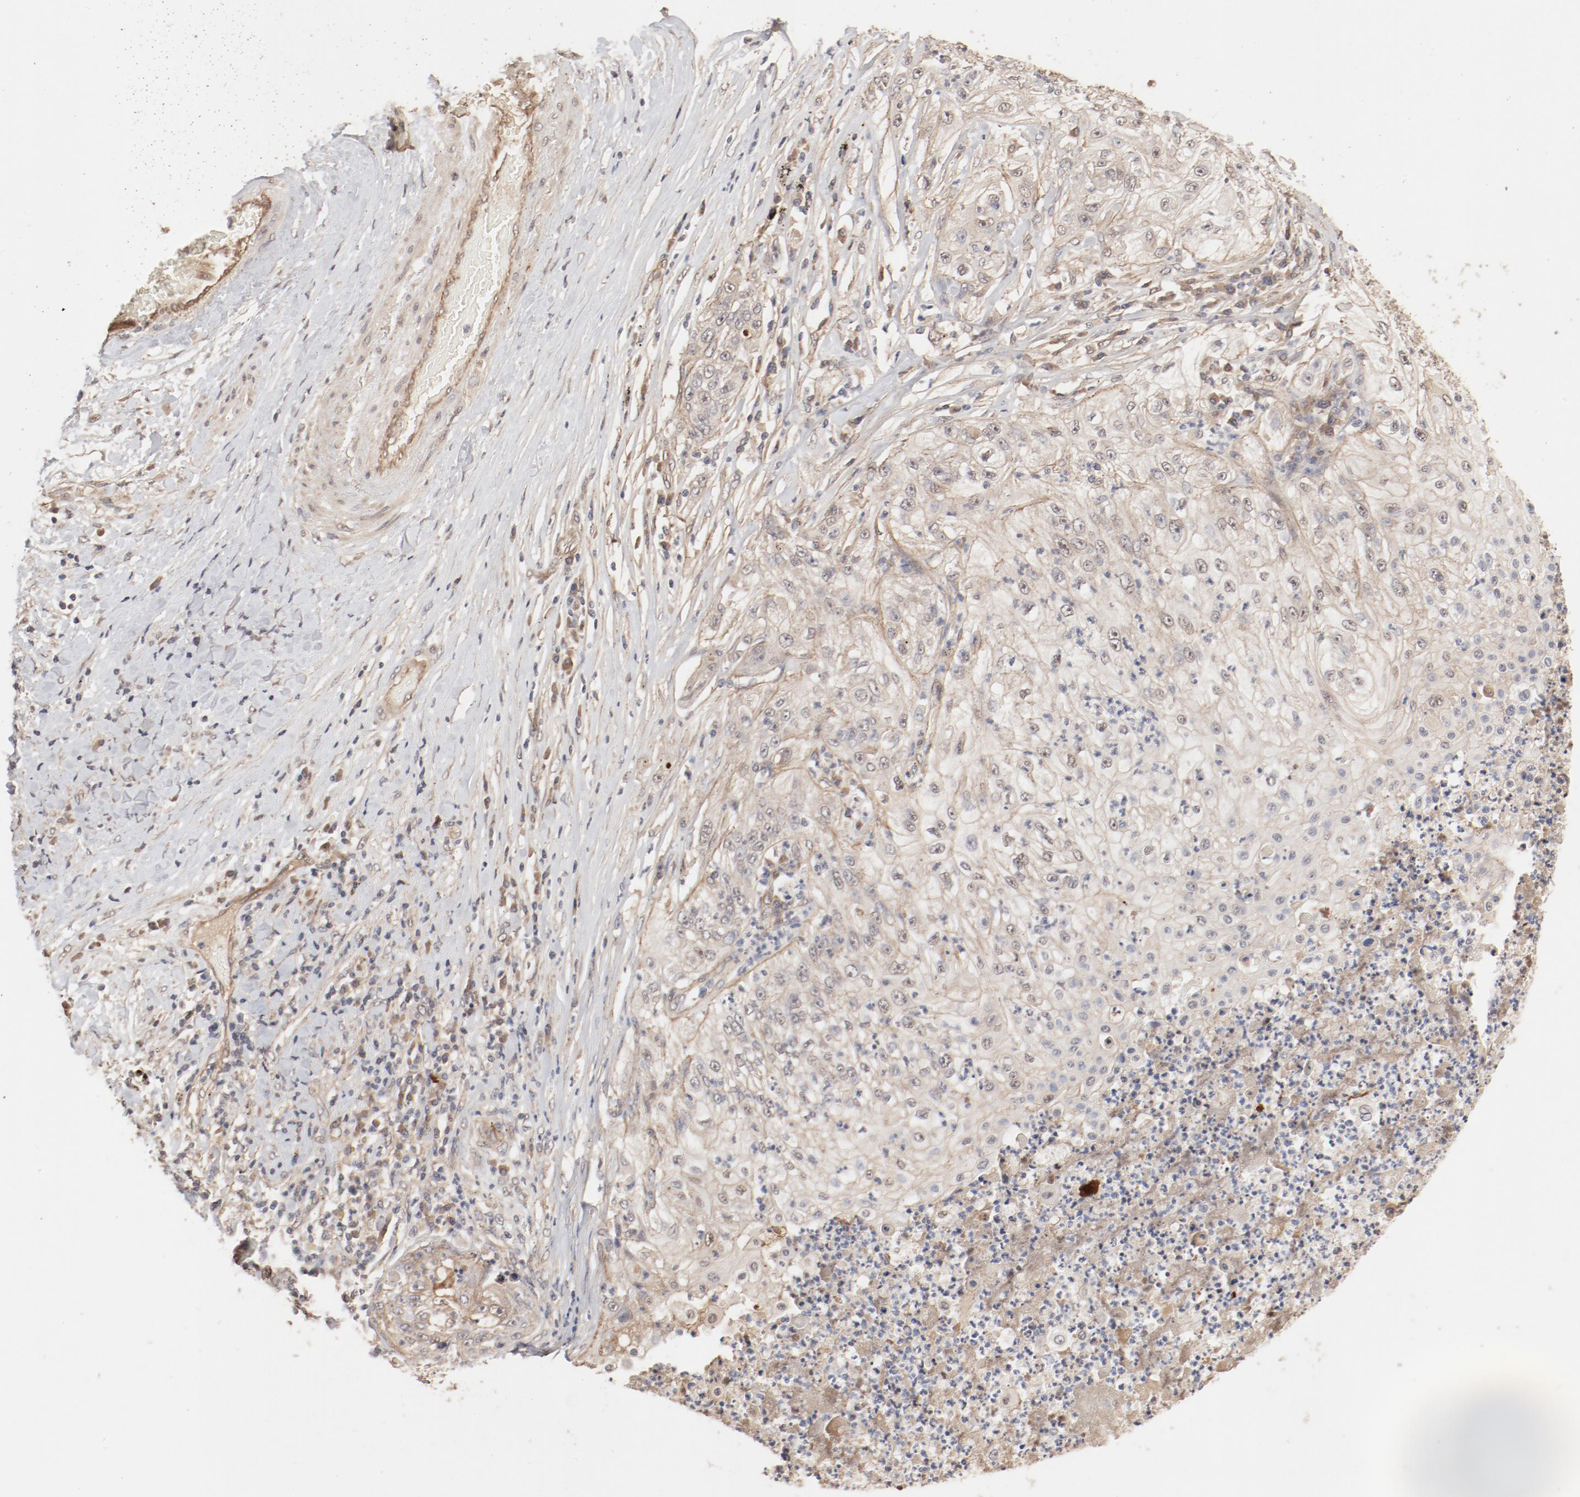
{"staining": {"intensity": "moderate", "quantity": ">75%", "location": "cytoplasmic/membranous,nuclear"}, "tissue": "lung cancer", "cell_type": "Tumor cells", "image_type": "cancer", "snomed": [{"axis": "morphology", "description": "Inflammation, NOS"}, {"axis": "morphology", "description": "Squamous cell carcinoma, NOS"}, {"axis": "topography", "description": "Lymph node"}, {"axis": "topography", "description": "Soft tissue"}, {"axis": "topography", "description": "Lung"}], "caption": "This micrograph exhibits squamous cell carcinoma (lung) stained with immunohistochemistry (IHC) to label a protein in brown. The cytoplasmic/membranous and nuclear of tumor cells show moderate positivity for the protein. Nuclei are counter-stained blue.", "gene": "IL3RA", "patient": {"sex": "male", "age": 66}}